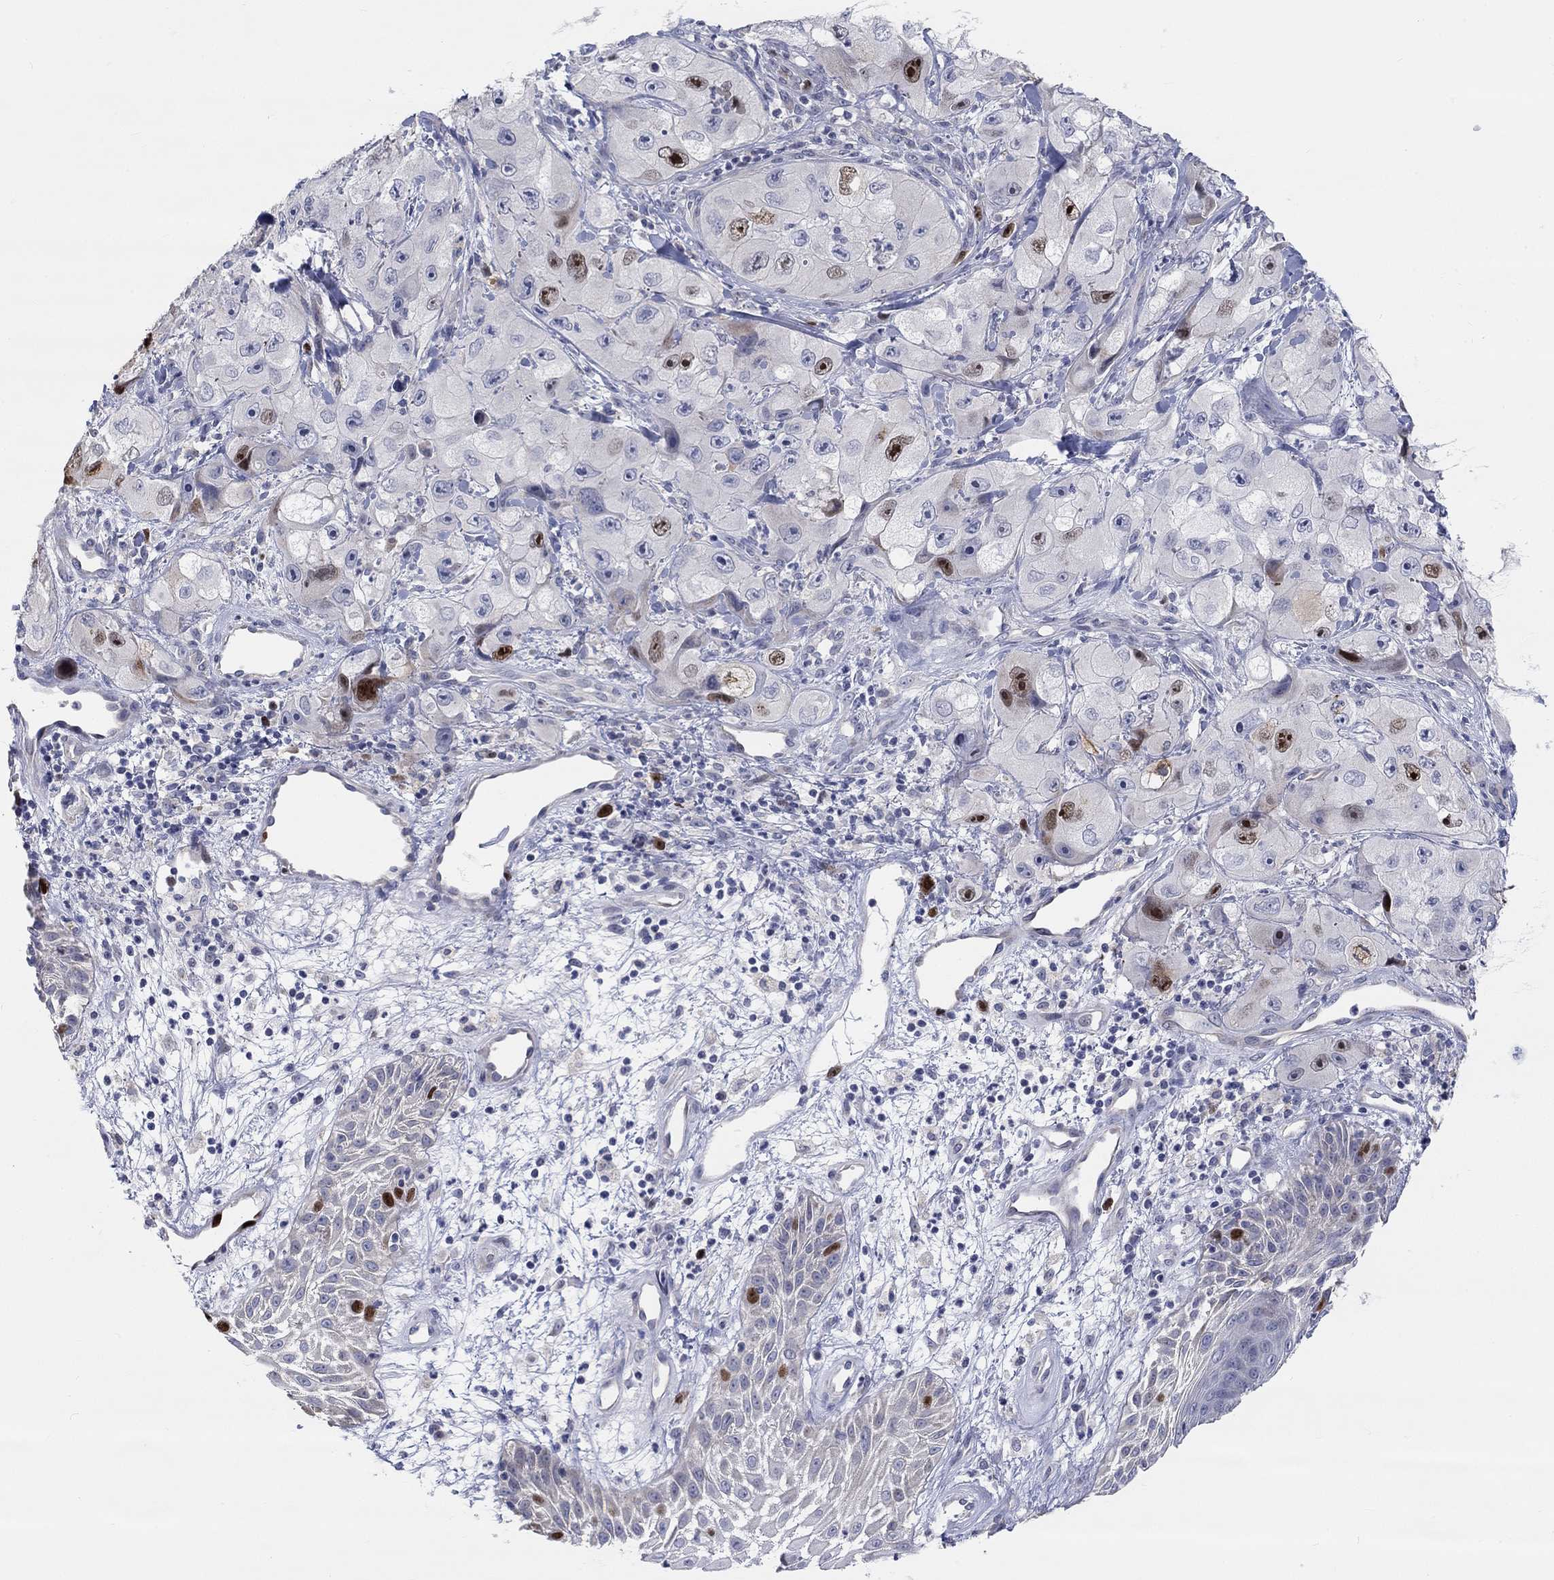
{"staining": {"intensity": "strong", "quantity": "<25%", "location": "nuclear"}, "tissue": "skin cancer", "cell_type": "Tumor cells", "image_type": "cancer", "snomed": [{"axis": "morphology", "description": "Squamous cell carcinoma, NOS"}, {"axis": "topography", "description": "Skin"}, {"axis": "topography", "description": "Subcutis"}], "caption": "Skin squamous cell carcinoma stained with immunohistochemistry (IHC) demonstrates strong nuclear positivity in about <25% of tumor cells. (DAB = brown stain, brightfield microscopy at high magnification).", "gene": "PRC1", "patient": {"sex": "male", "age": 73}}